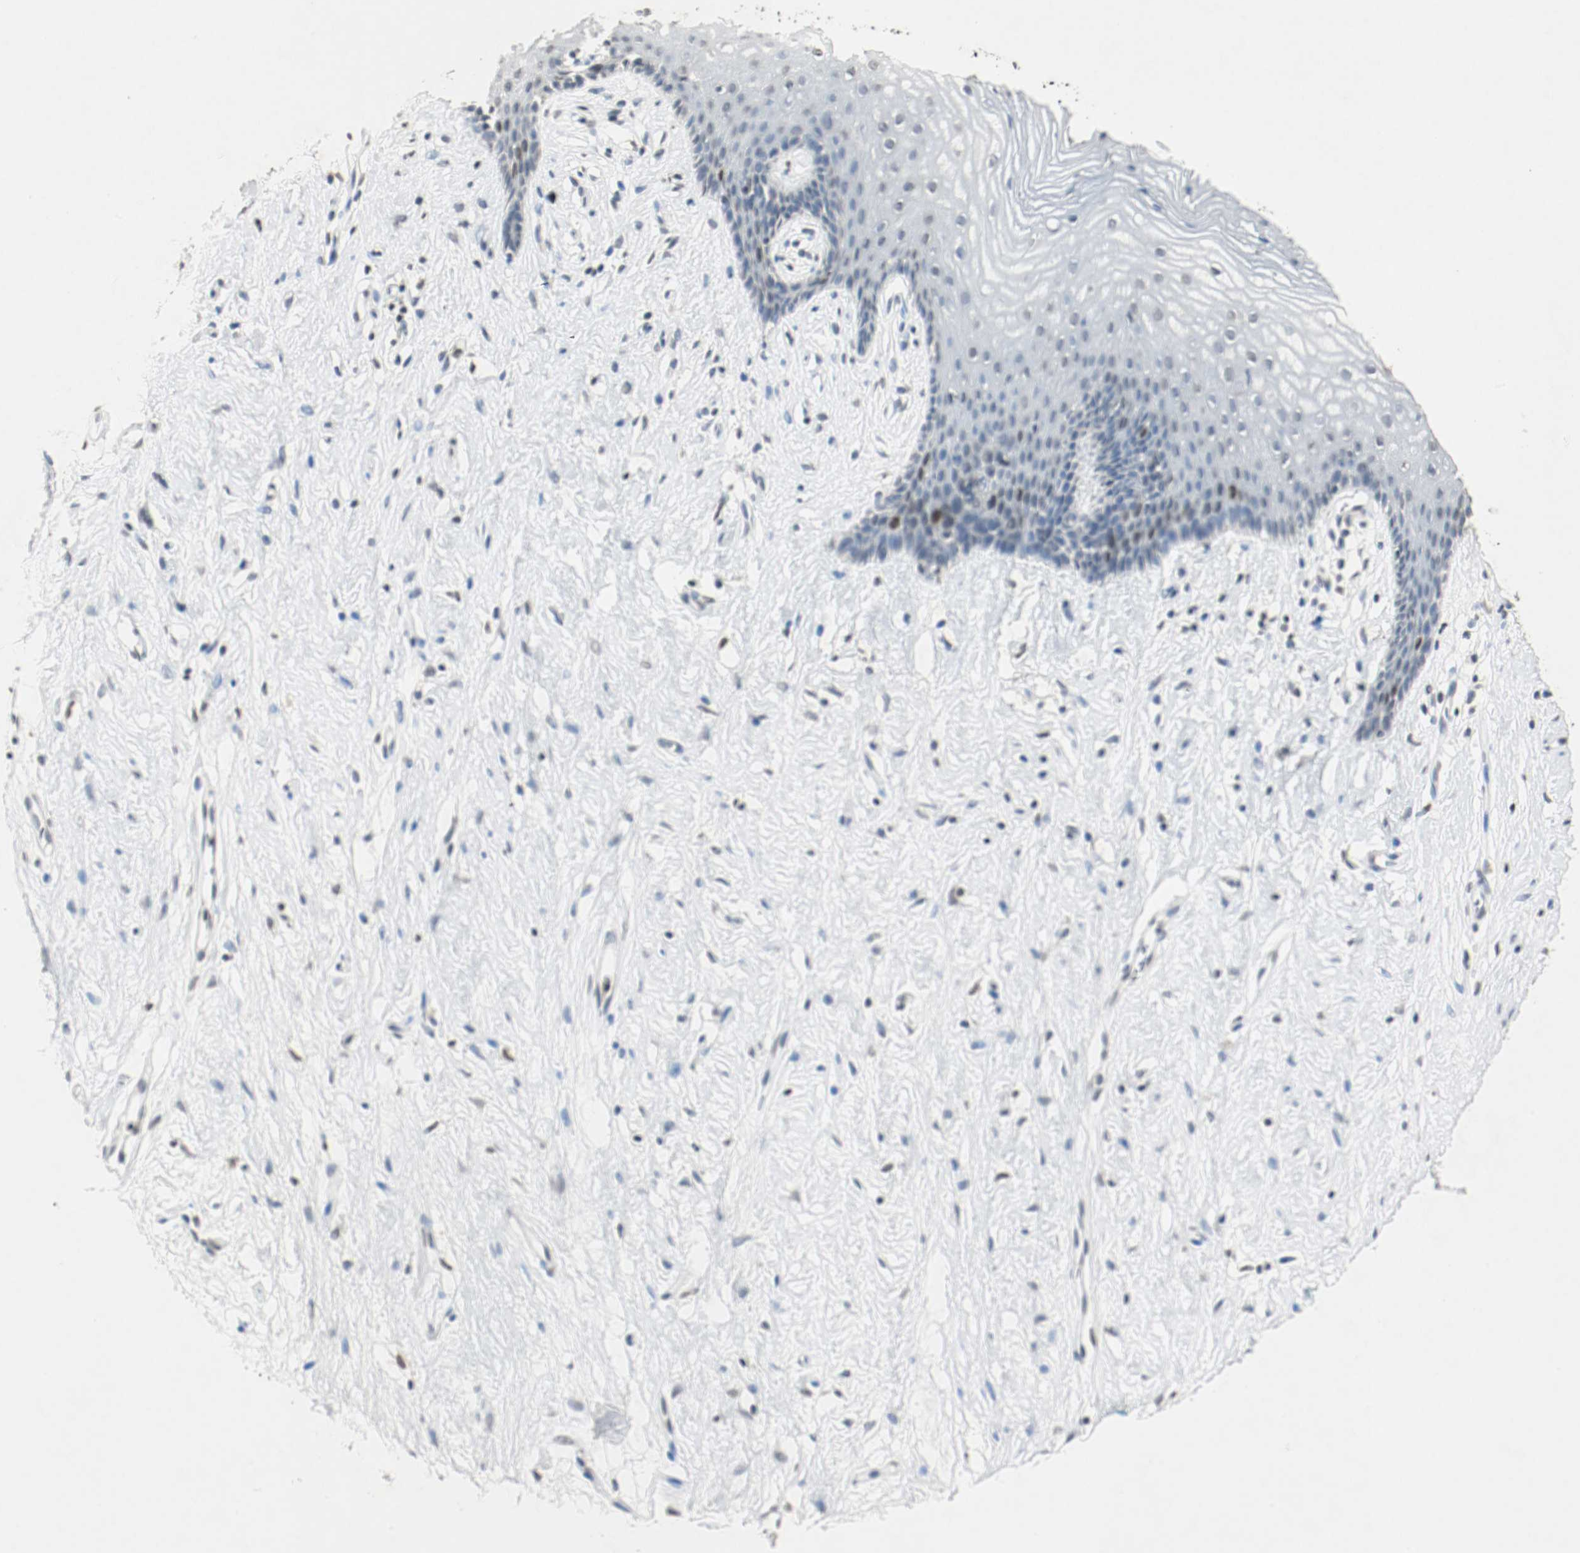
{"staining": {"intensity": "moderate", "quantity": "<25%", "location": "nuclear"}, "tissue": "vagina", "cell_type": "Squamous epithelial cells", "image_type": "normal", "snomed": [{"axis": "morphology", "description": "Normal tissue, NOS"}, {"axis": "topography", "description": "Vagina"}], "caption": "IHC micrograph of unremarkable vagina: human vagina stained using IHC exhibits low levels of moderate protein expression localized specifically in the nuclear of squamous epithelial cells, appearing as a nuclear brown color.", "gene": "DNMT1", "patient": {"sex": "female", "age": 44}}